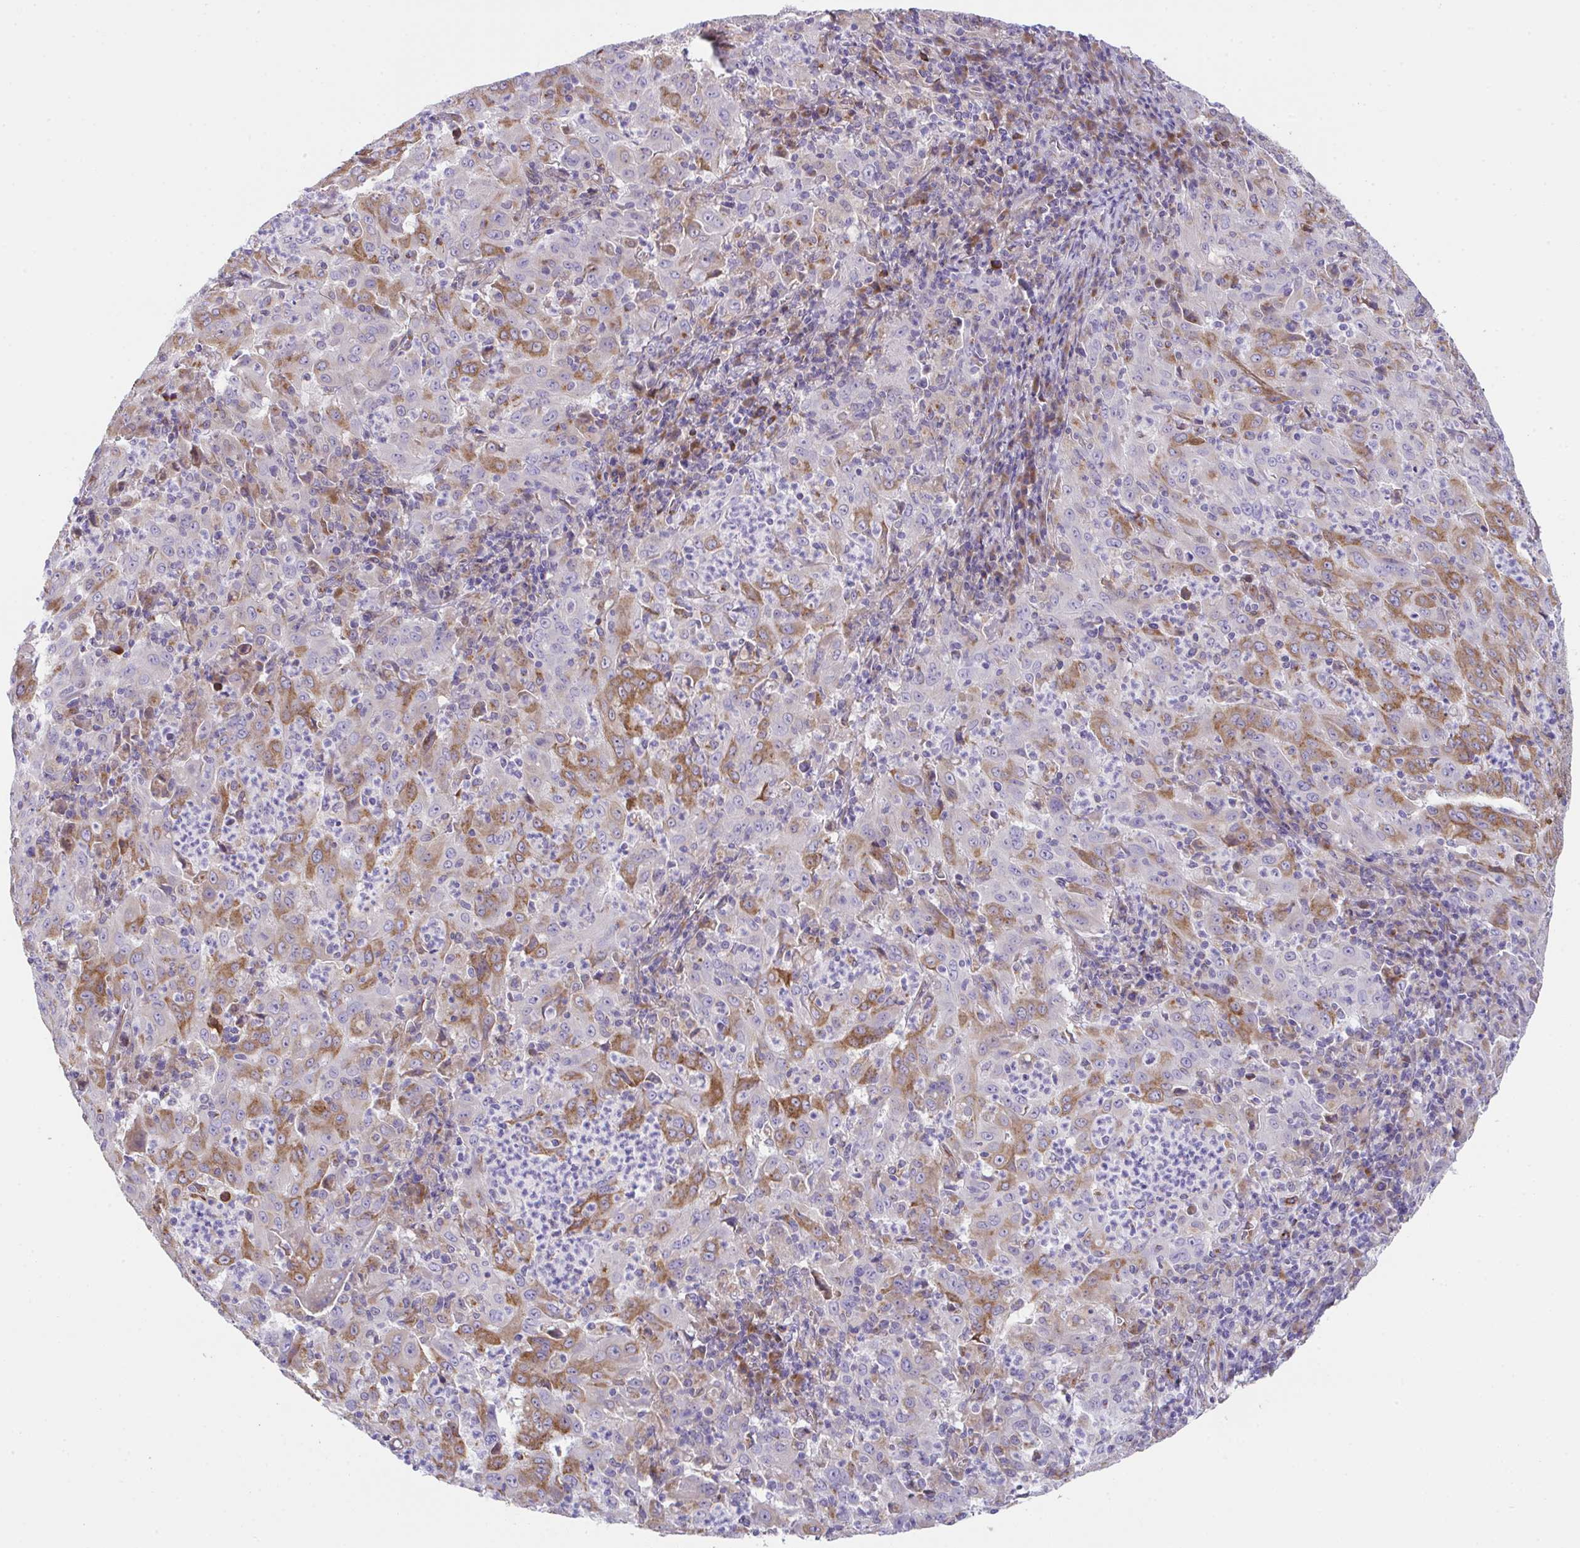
{"staining": {"intensity": "moderate", "quantity": "25%-75%", "location": "cytoplasmic/membranous"}, "tissue": "pancreatic cancer", "cell_type": "Tumor cells", "image_type": "cancer", "snomed": [{"axis": "morphology", "description": "Adenocarcinoma, NOS"}, {"axis": "topography", "description": "Pancreas"}], "caption": "The immunohistochemical stain labels moderate cytoplasmic/membranous expression in tumor cells of pancreatic cancer tissue.", "gene": "MIA3", "patient": {"sex": "male", "age": 63}}